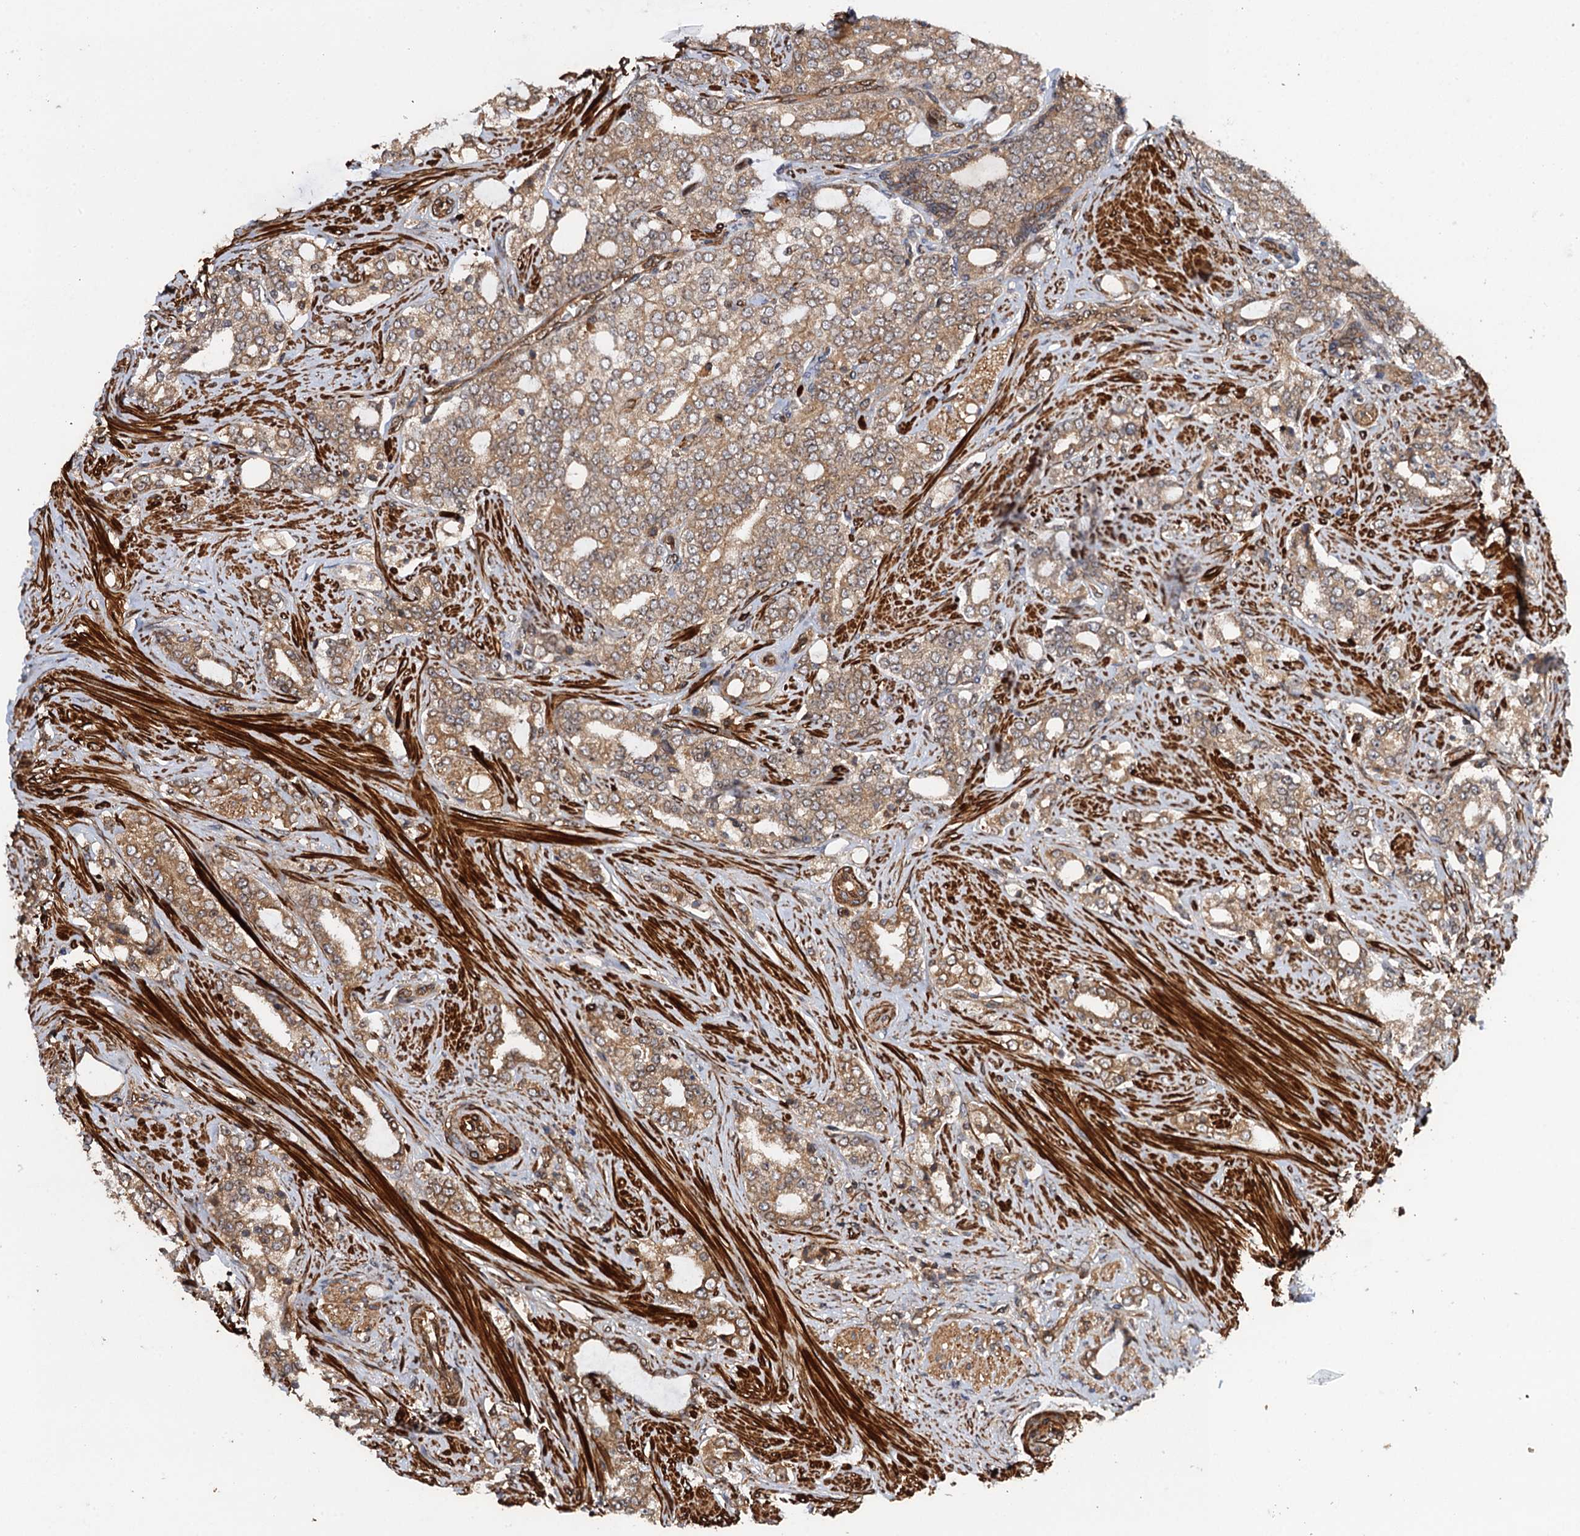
{"staining": {"intensity": "moderate", "quantity": ">75%", "location": "cytoplasmic/membranous"}, "tissue": "prostate cancer", "cell_type": "Tumor cells", "image_type": "cancer", "snomed": [{"axis": "morphology", "description": "Adenocarcinoma, High grade"}, {"axis": "topography", "description": "Prostate"}], "caption": "Protein expression analysis of adenocarcinoma (high-grade) (prostate) shows moderate cytoplasmic/membranous positivity in about >75% of tumor cells. (DAB IHC with brightfield microscopy, high magnification).", "gene": "BORA", "patient": {"sex": "male", "age": 64}}